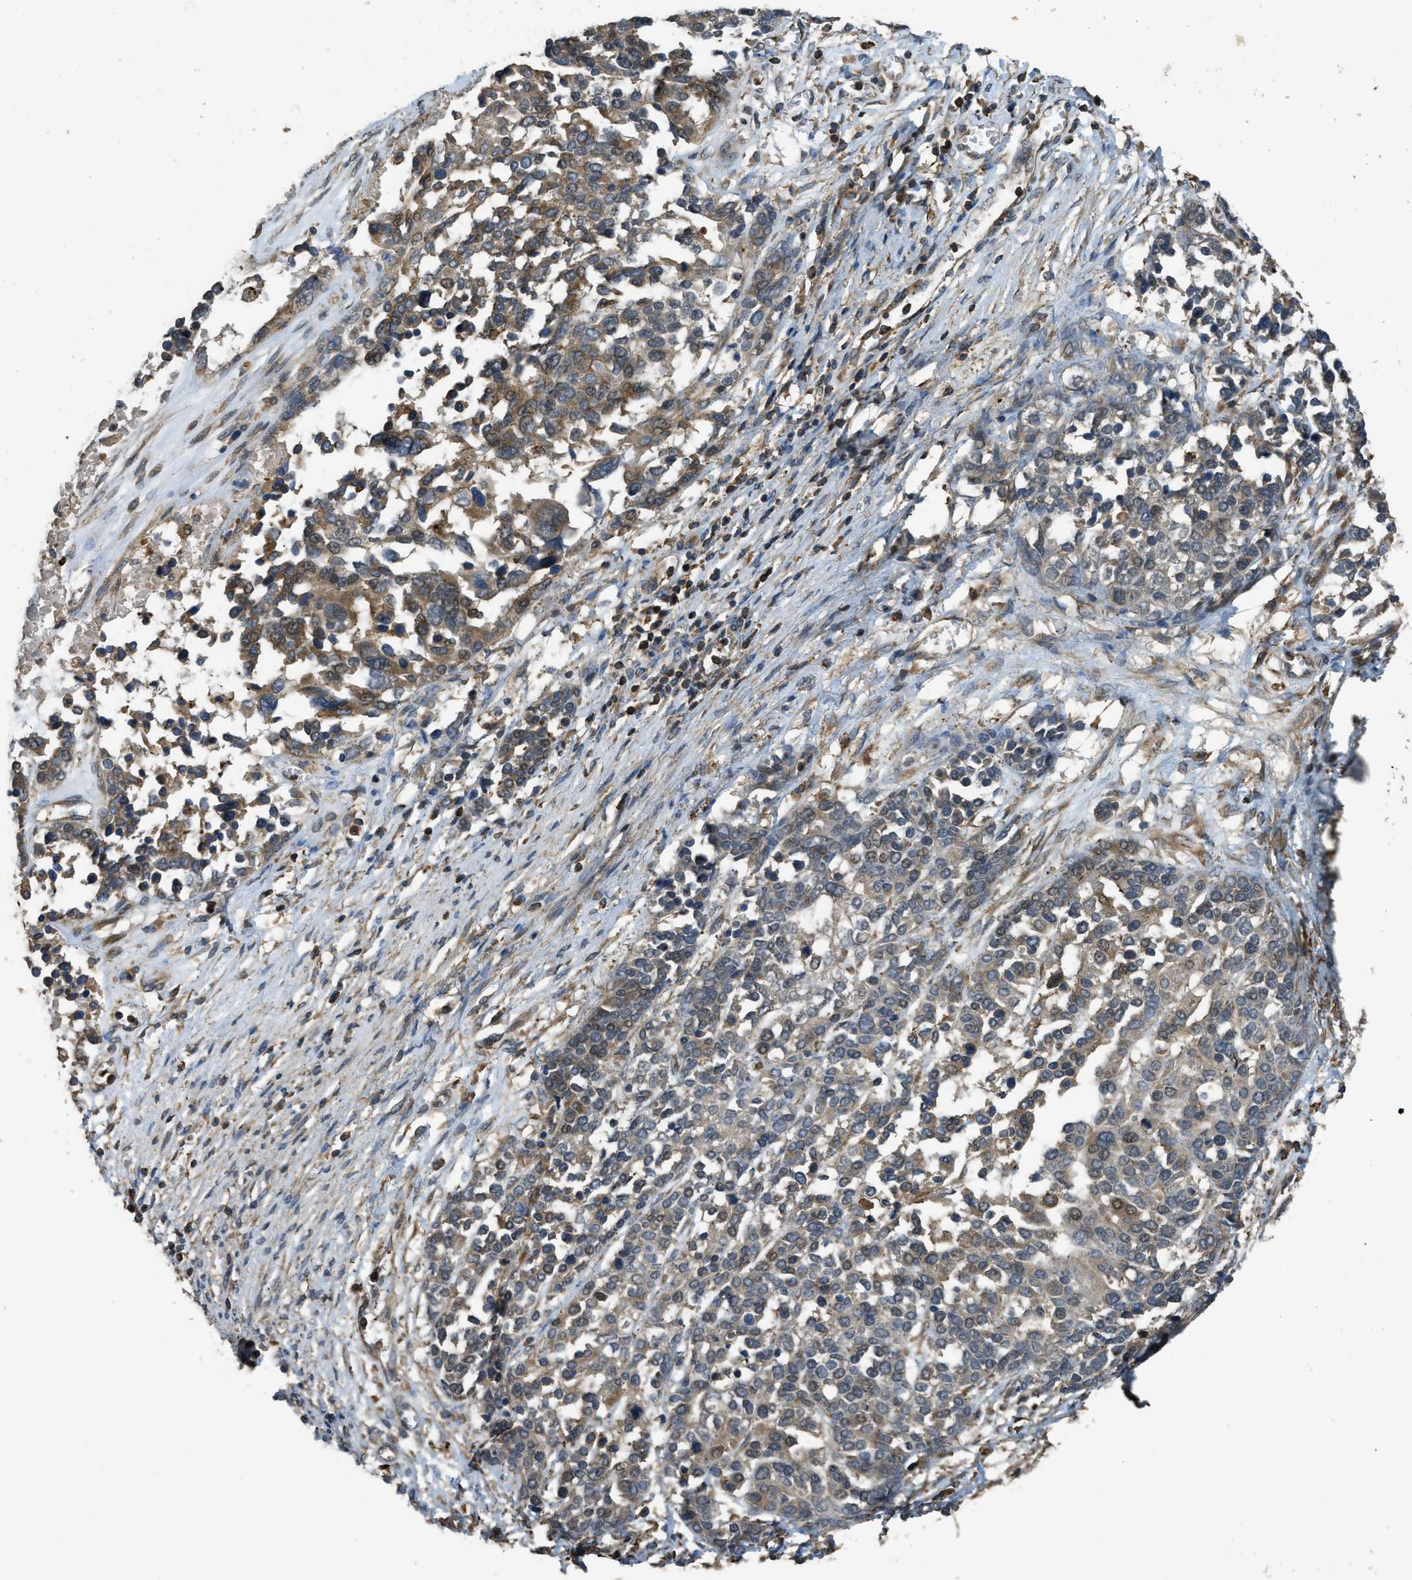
{"staining": {"intensity": "moderate", "quantity": "25%-75%", "location": "cytoplasmic/membranous"}, "tissue": "ovarian cancer", "cell_type": "Tumor cells", "image_type": "cancer", "snomed": [{"axis": "morphology", "description": "Cystadenocarcinoma, serous, NOS"}, {"axis": "topography", "description": "Ovary"}], "caption": "This is a photomicrograph of immunohistochemistry staining of ovarian cancer (serous cystadenocarcinoma), which shows moderate staining in the cytoplasmic/membranous of tumor cells.", "gene": "PPP6R3", "patient": {"sex": "female", "age": 44}}